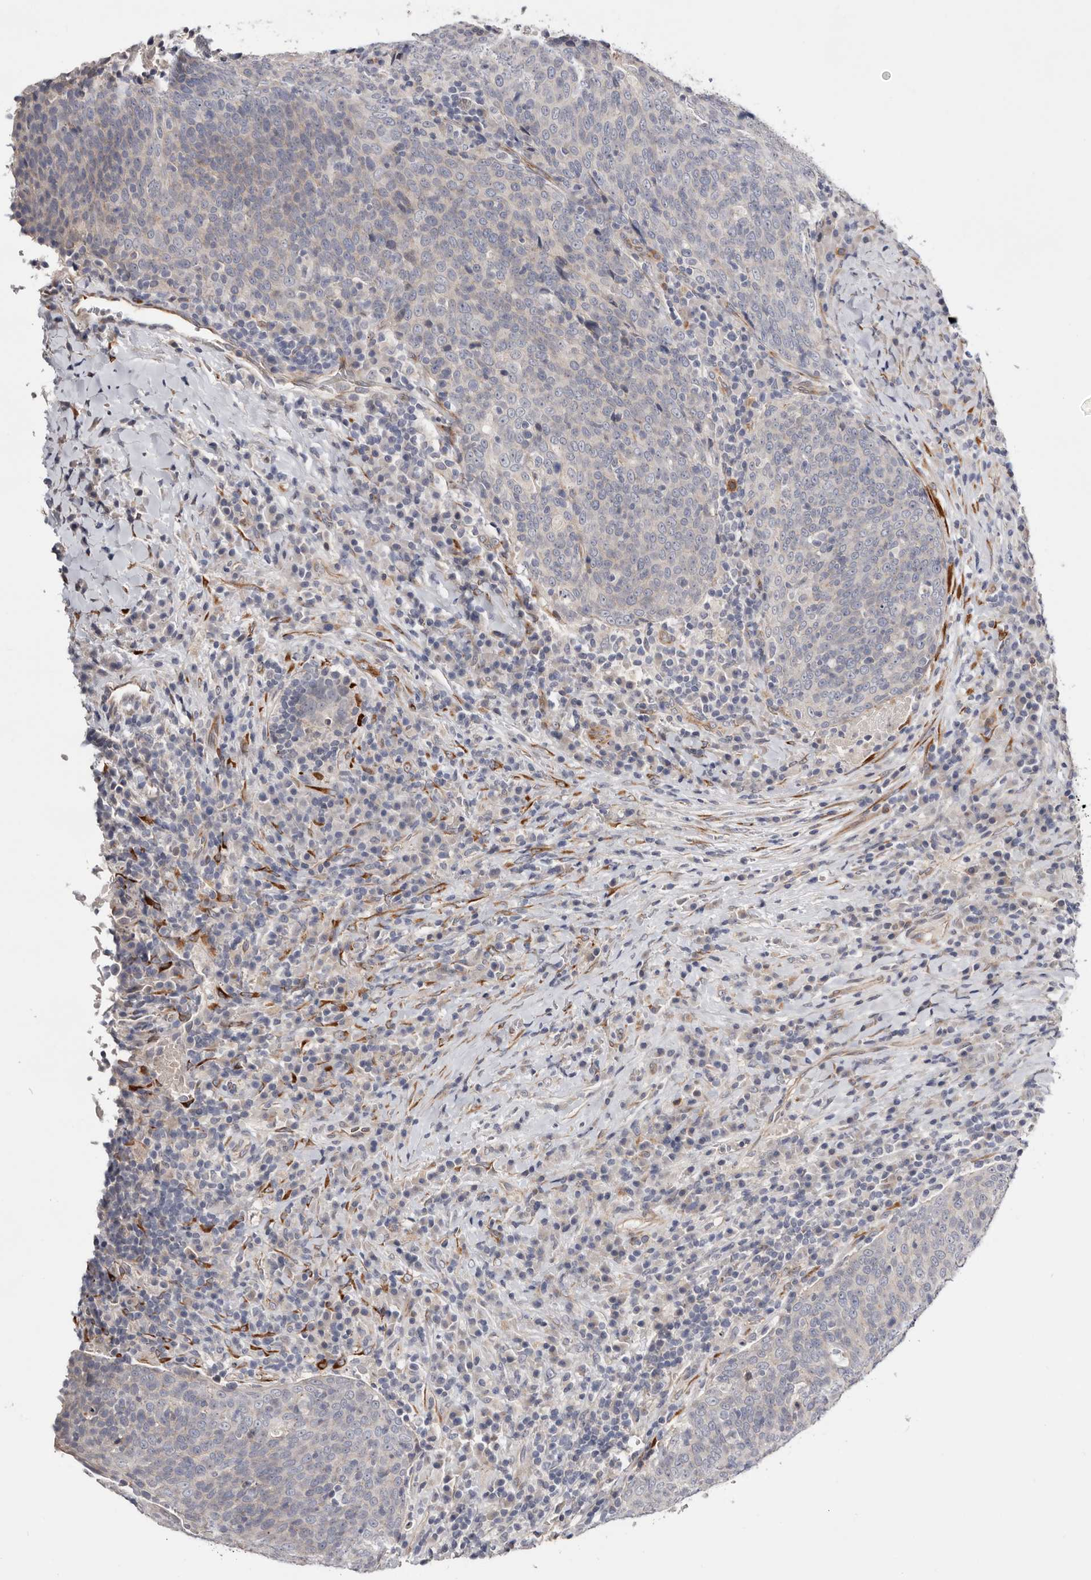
{"staining": {"intensity": "negative", "quantity": "none", "location": "none"}, "tissue": "head and neck cancer", "cell_type": "Tumor cells", "image_type": "cancer", "snomed": [{"axis": "morphology", "description": "Squamous cell carcinoma, NOS"}, {"axis": "morphology", "description": "Squamous cell carcinoma, metastatic, NOS"}, {"axis": "topography", "description": "Lymph node"}, {"axis": "topography", "description": "Head-Neck"}], "caption": "Tumor cells are negative for brown protein staining in head and neck squamous cell carcinoma.", "gene": "USH1C", "patient": {"sex": "male", "age": 62}}